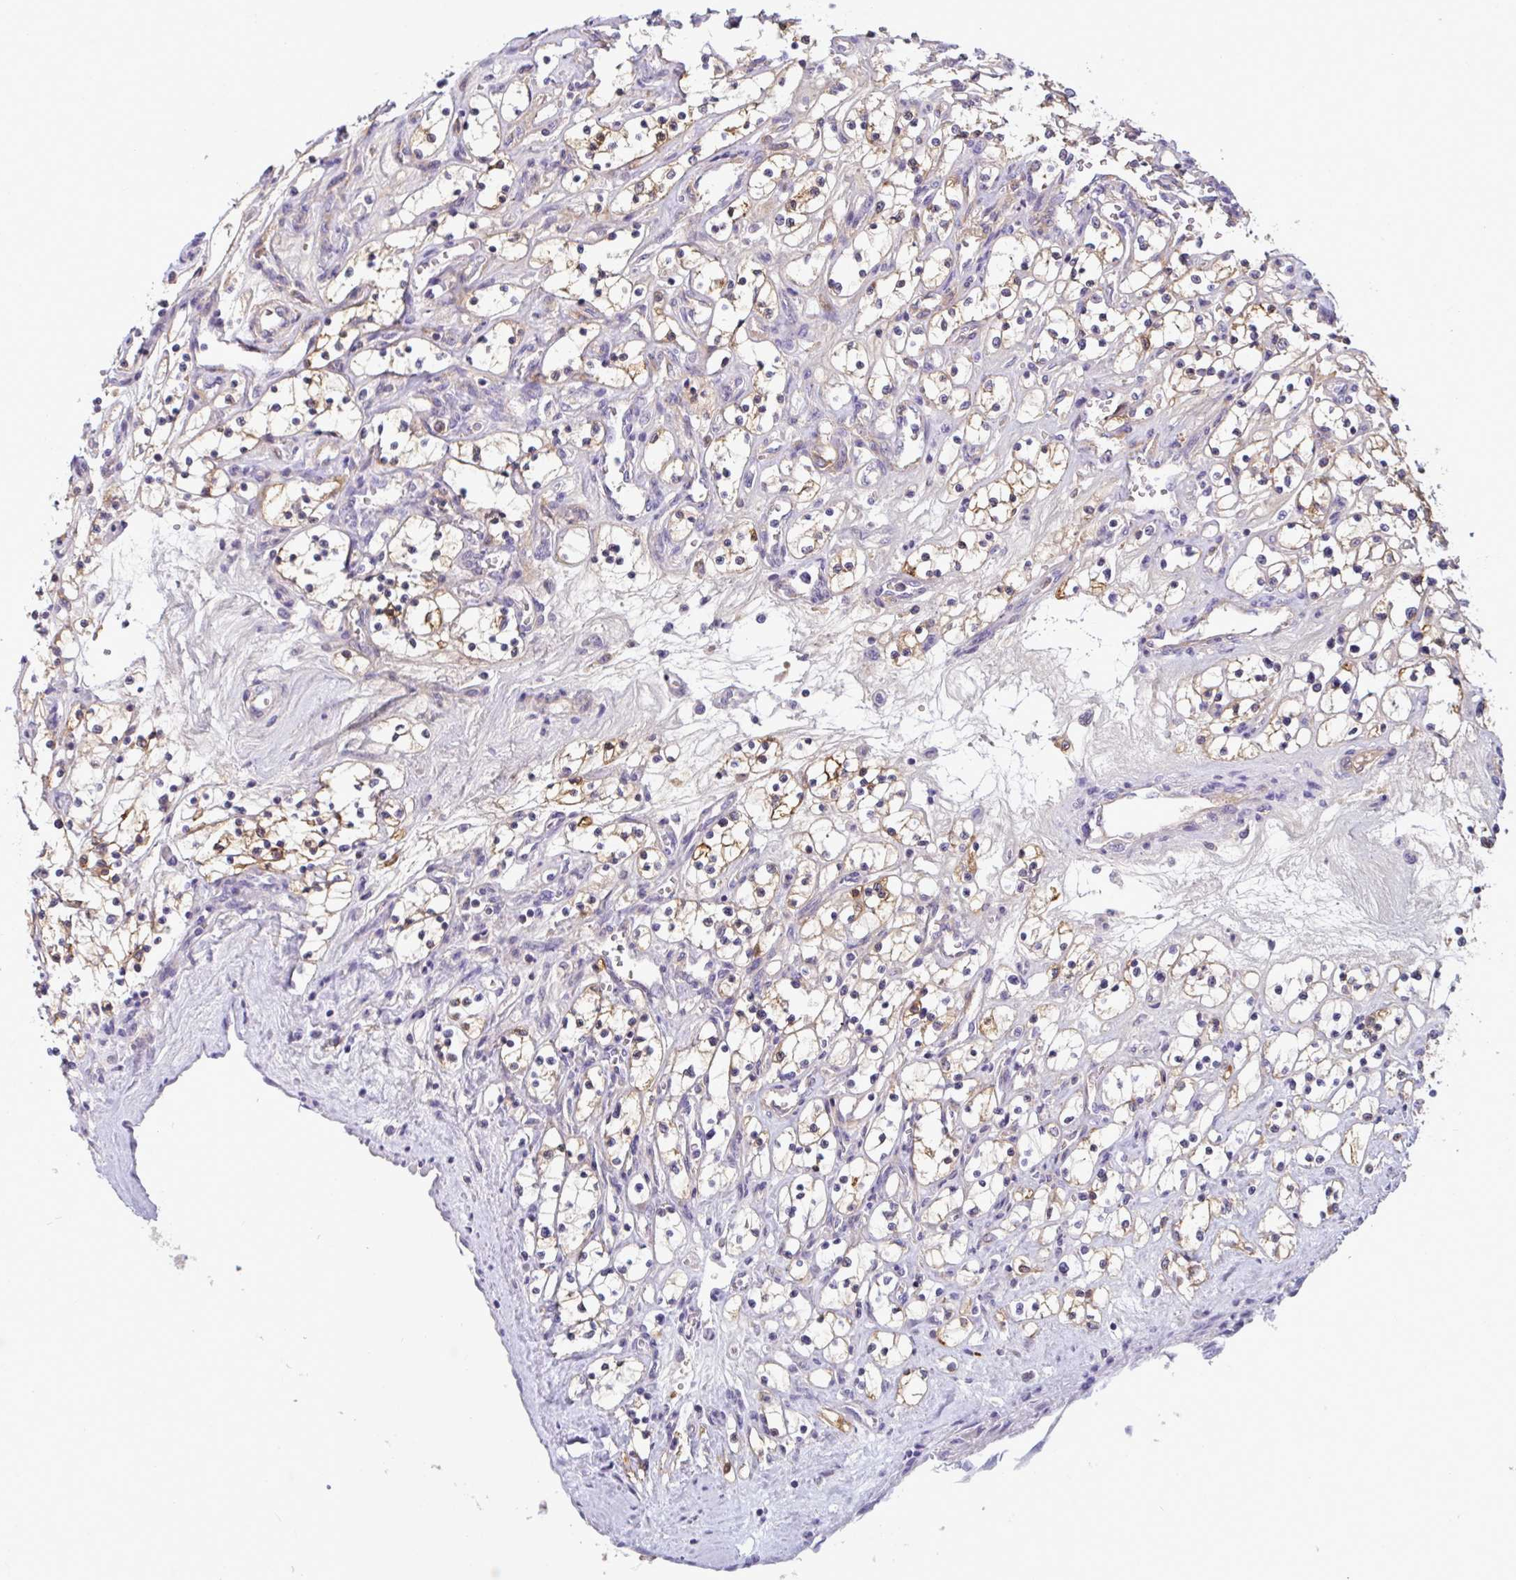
{"staining": {"intensity": "moderate", "quantity": "25%-75%", "location": "cytoplasmic/membranous"}, "tissue": "renal cancer", "cell_type": "Tumor cells", "image_type": "cancer", "snomed": [{"axis": "morphology", "description": "Adenocarcinoma, NOS"}, {"axis": "topography", "description": "Kidney"}], "caption": "The immunohistochemical stain shows moderate cytoplasmic/membranous positivity in tumor cells of renal adenocarcinoma tissue.", "gene": "SLC30A6", "patient": {"sex": "female", "age": 69}}